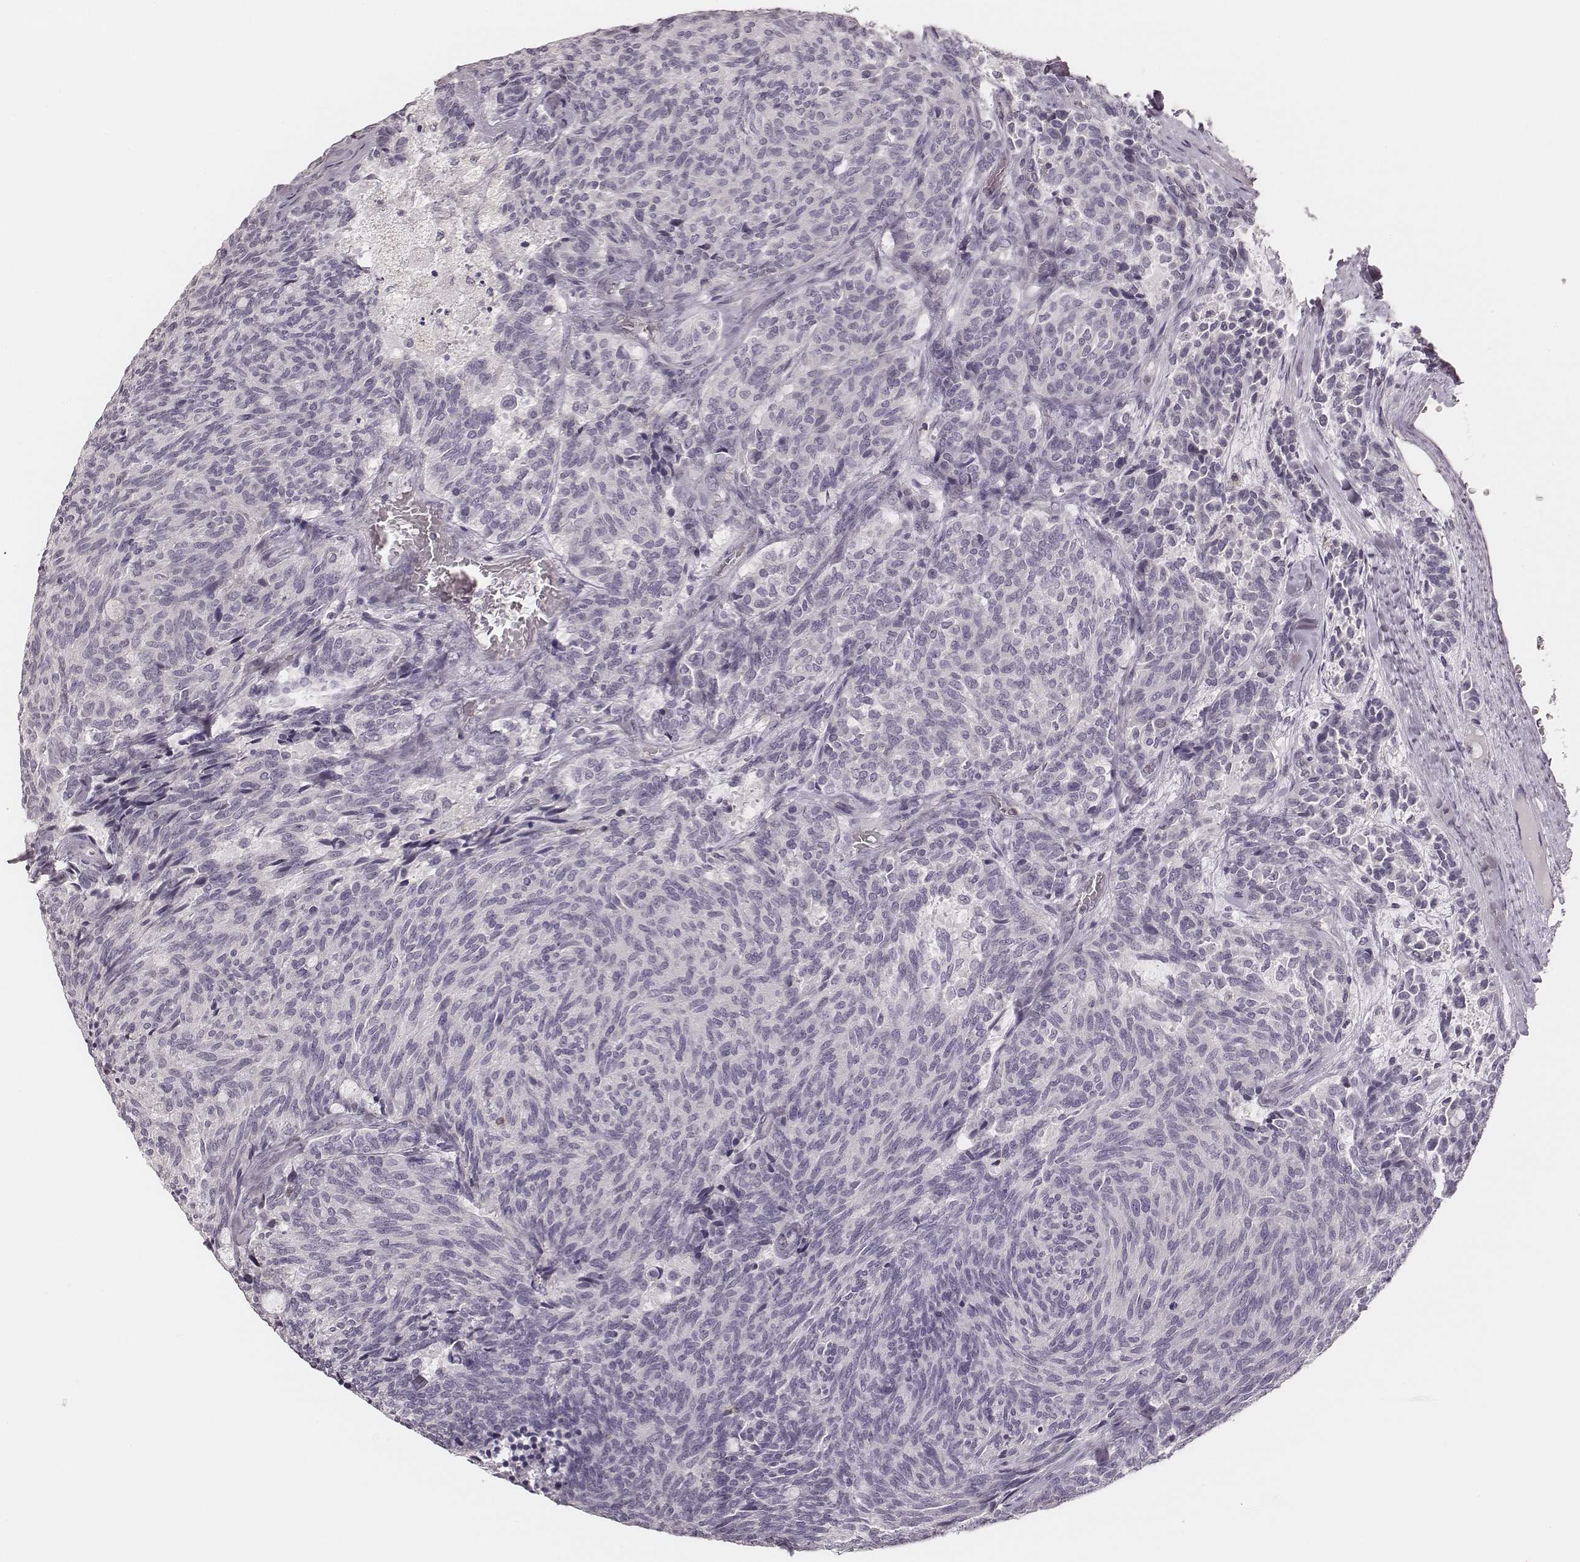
{"staining": {"intensity": "negative", "quantity": "none", "location": "none"}, "tissue": "carcinoid", "cell_type": "Tumor cells", "image_type": "cancer", "snomed": [{"axis": "morphology", "description": "Carcinoid, malignant, NOS"}, {"axis": "topography", "description": "Pancreas"}], "caption": "Micrograph shows no protein positivity in tumor cells of malignant carcinoid tissue.", "gene": "MSX1", "patient": {"sex": "female", "age": 54}}